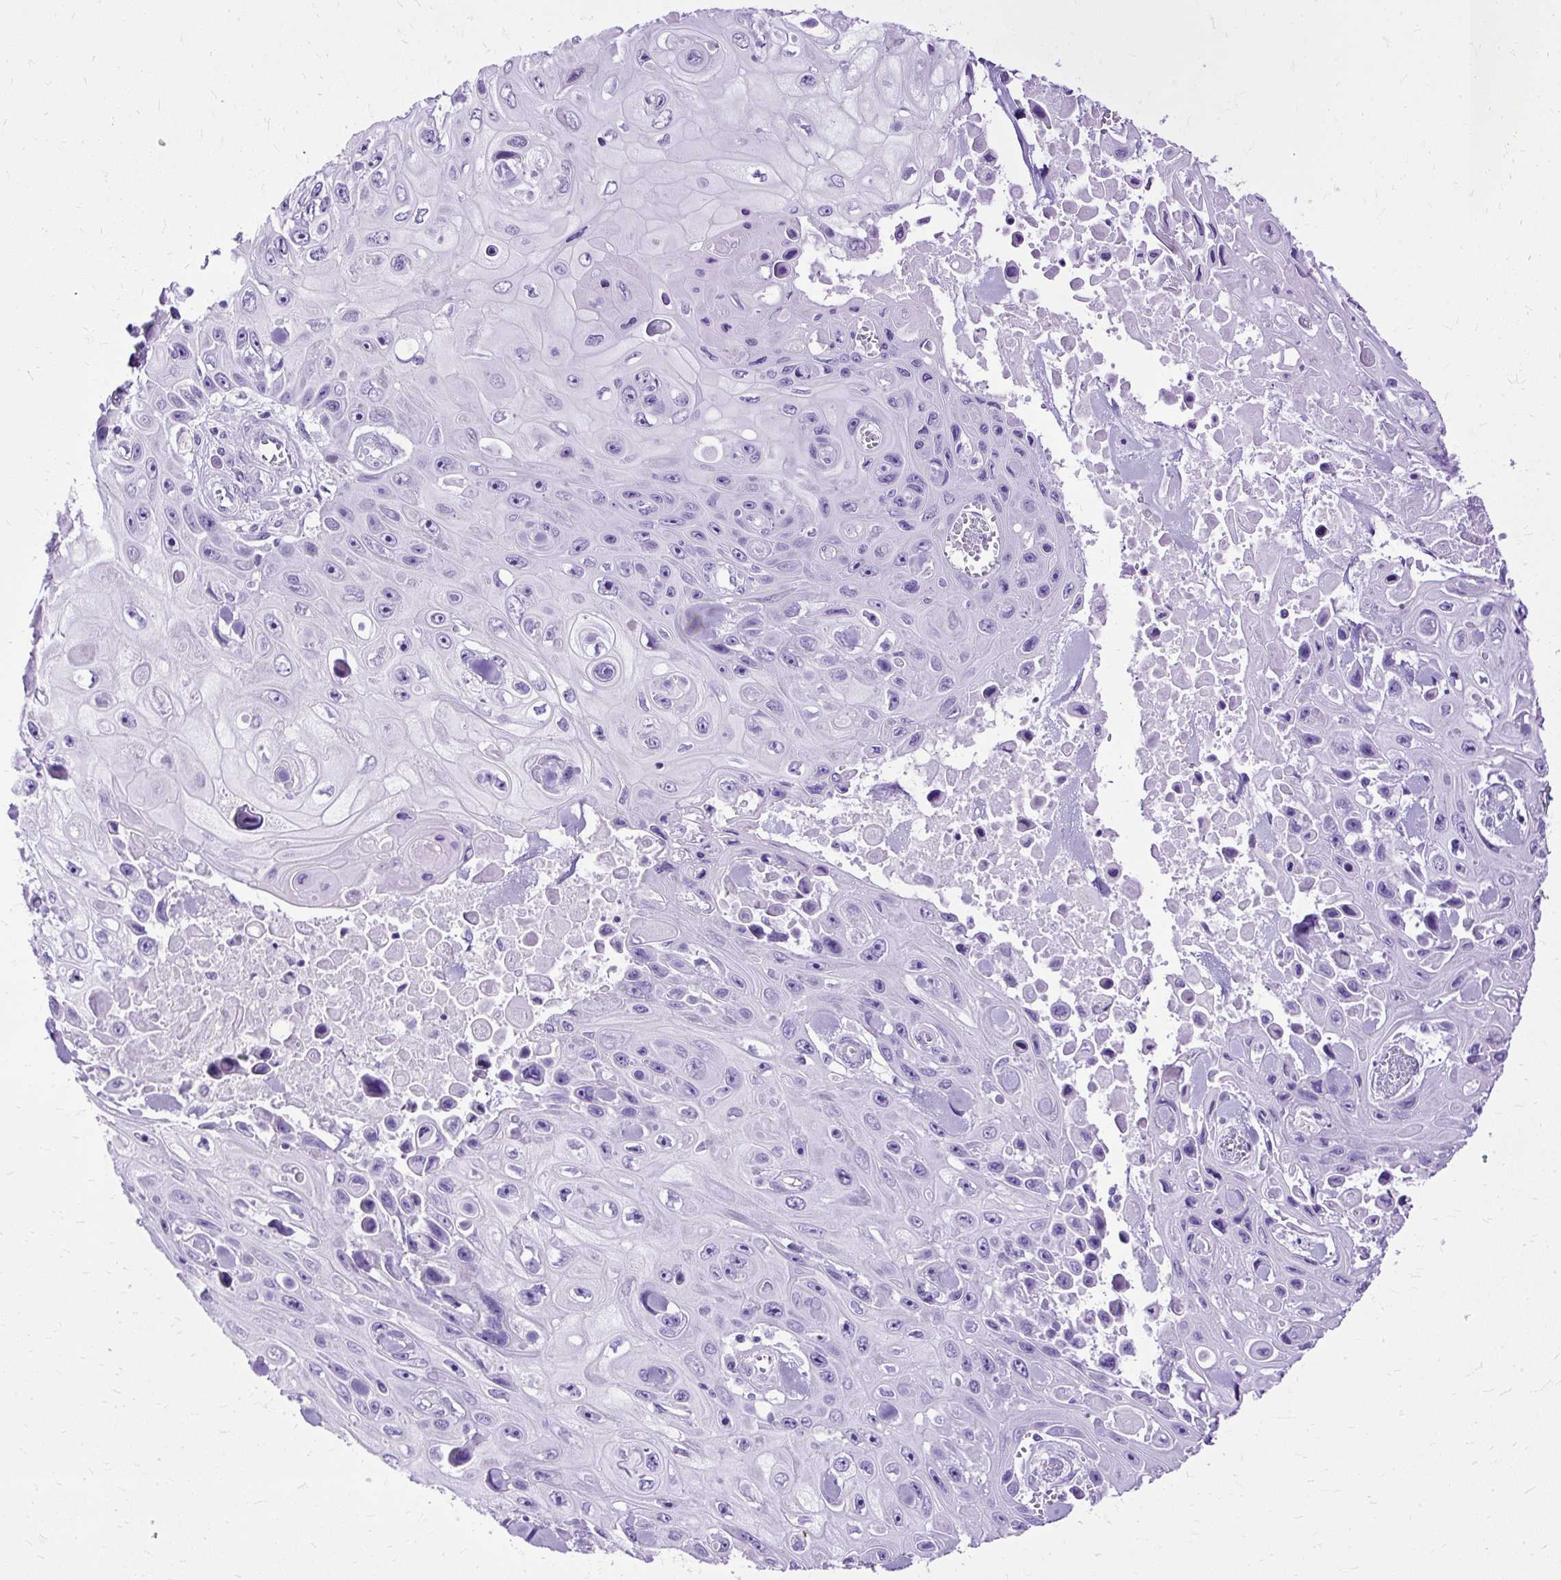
{"staining": {"intensity": "negative", "quantity": "none", "location": "none"}, "tissue": "skin cancer", "cell_type": "Tumor cells", "image_type": "cancer", "snomed": [{"axis": "morphology", "description": "Squamous cell carcinoma, NOS"}, {"axis": "topography", "description": "Skin"}], "caption": "This is an immunohistochemistry (IHC) image of skin squamous cell carcinoma. There is no staining in tumor cells.", "gene": "SLC8A2", "patient": {"sex": "male", "age": 82}}